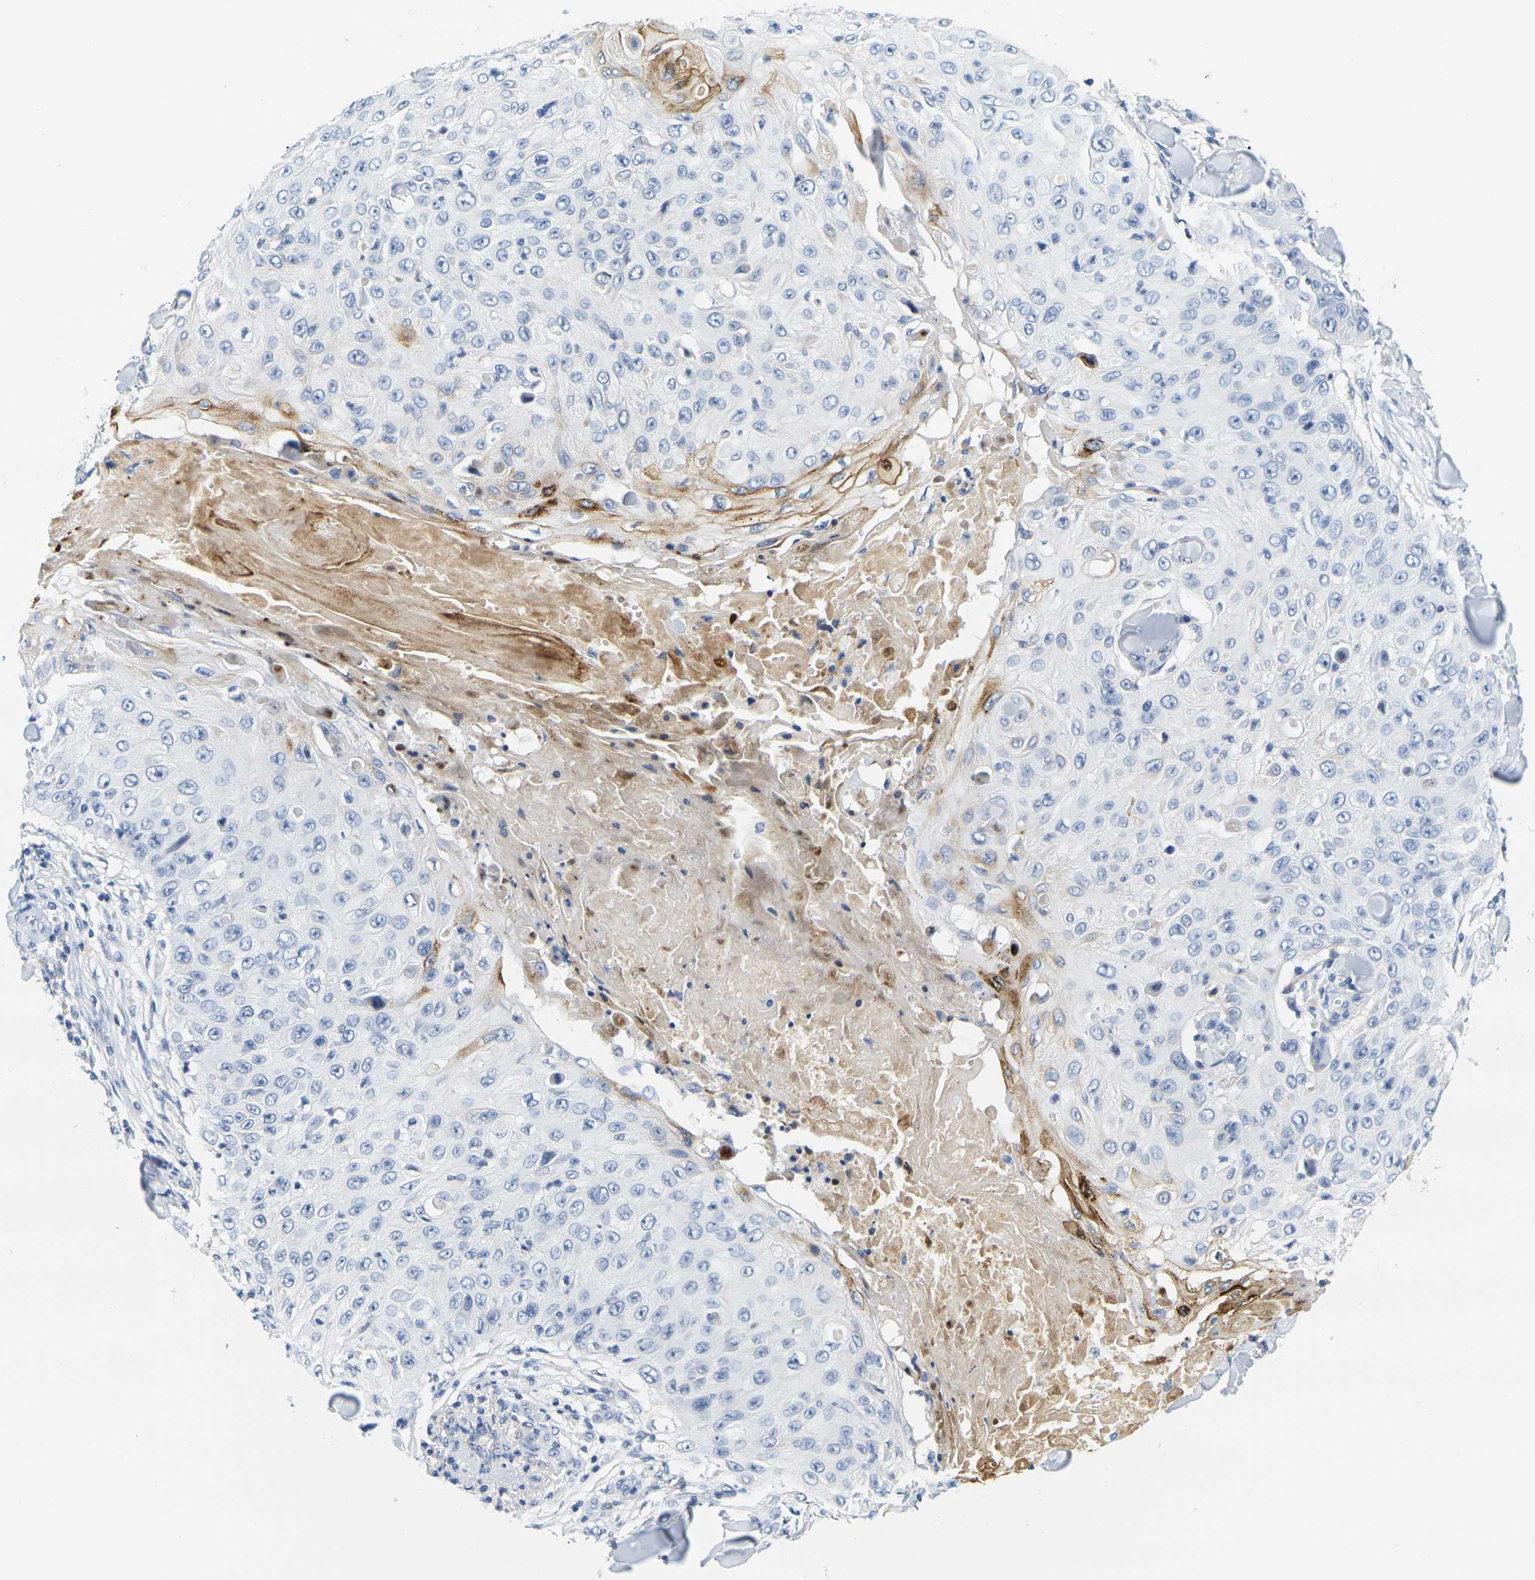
{"staining": {"intensity": "negative", "quantity": "none", "location": "none"}, "tissue": "skin cancer", "cell_type": "Tumor cells", "image_type": "cancer", "snomed": [{"axis": "morphology", "description": "Squamous cell carcinoma, NOS"}, {"axis": "topography", "description": "Skin"}], "caption": "An image of human skin squamous cell carcinoma is negative for staining in tumor cells.", "gene": "KLK5", "patient": {"sex": "male", "age": 86}}